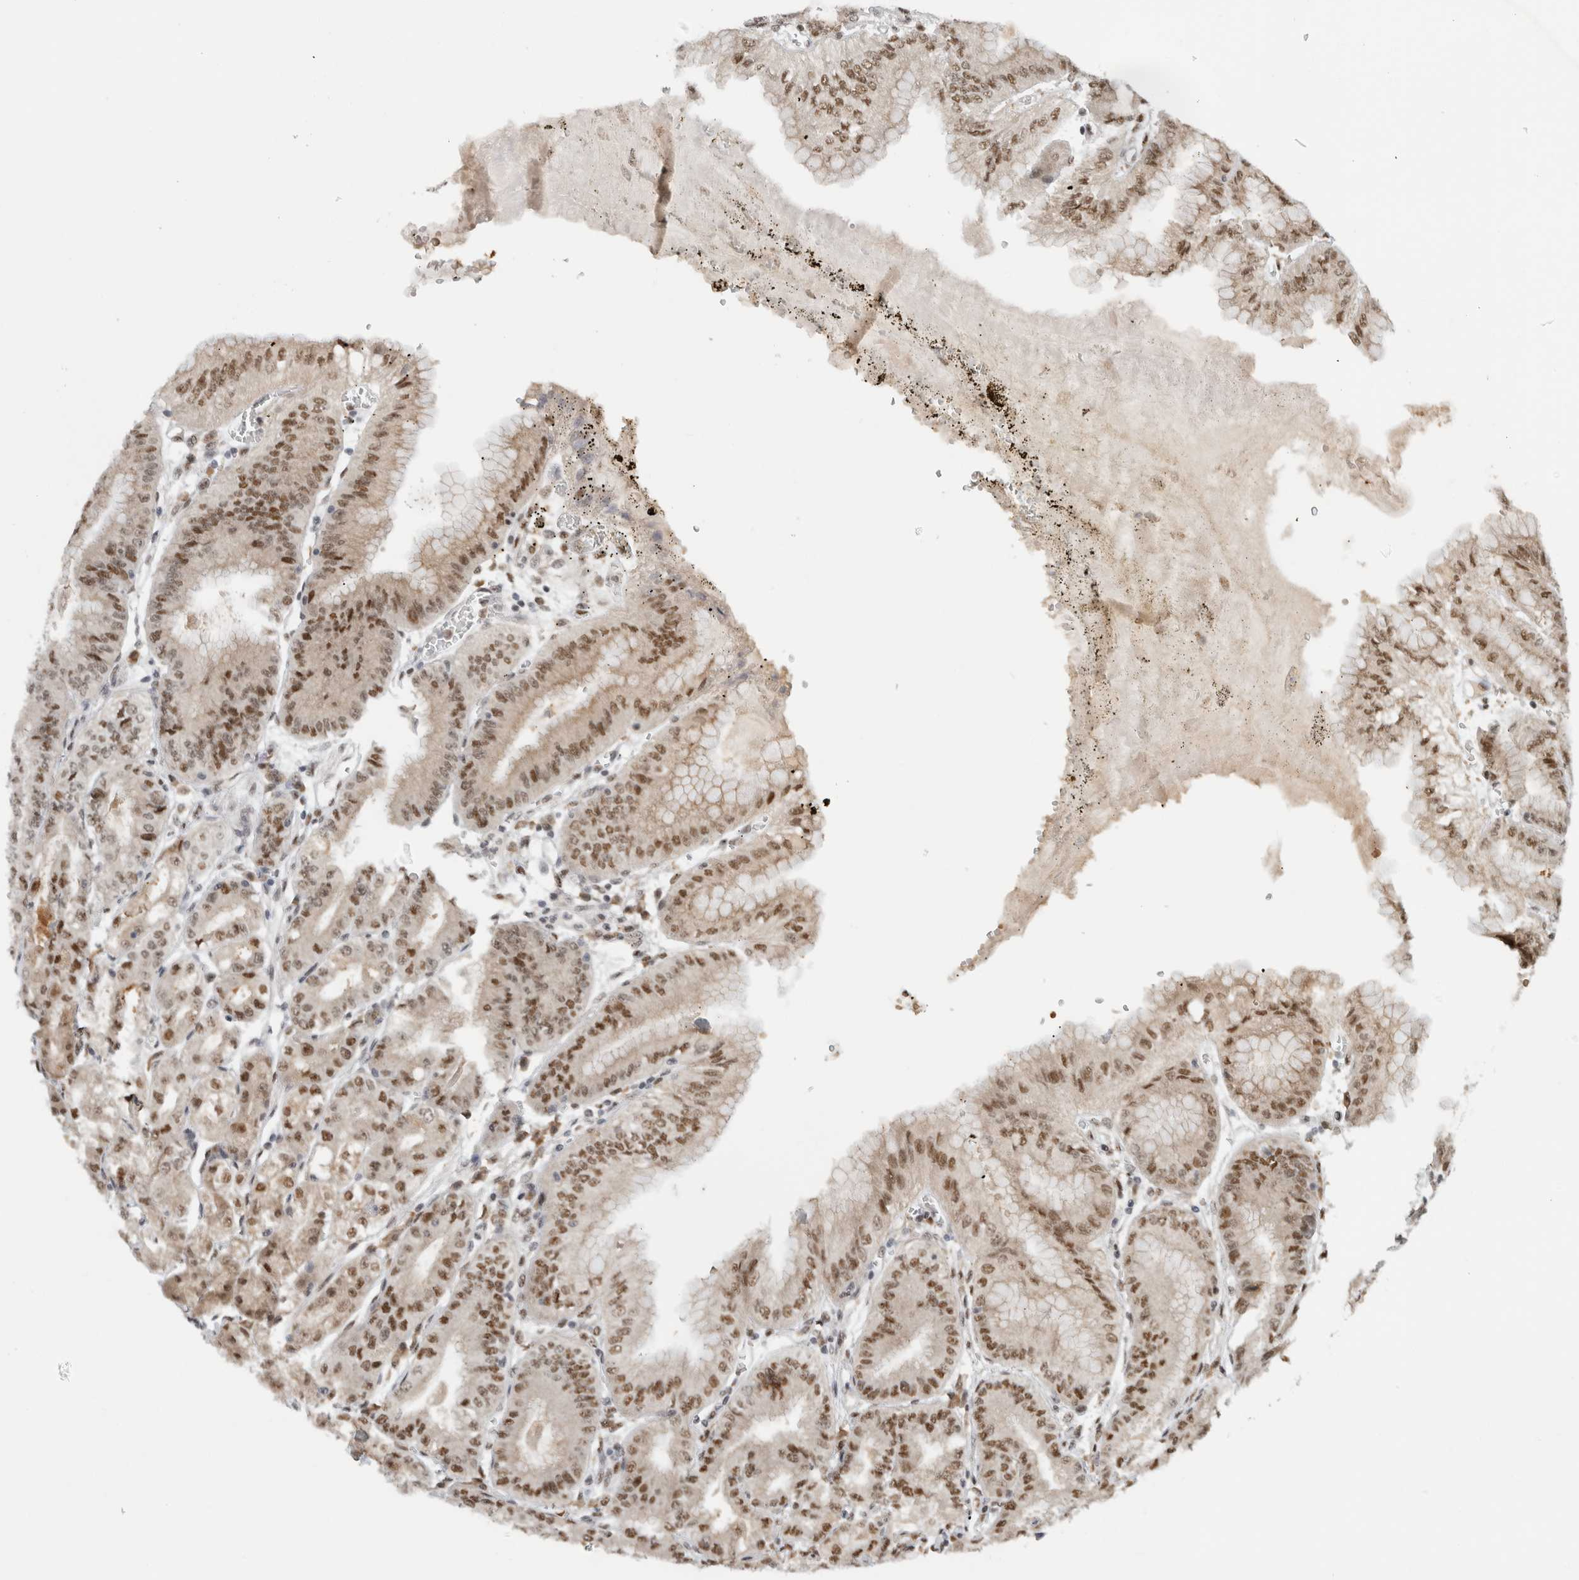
{"staining": {"intensity": "moderate", "quantity": ">75%", "location": "cytoplasmic/membranous,nuclear"}, "tissue": "stomach", "cell_type": "Glandular cells", "image_type": "normal", "snomed": [{"axis": "morphology", "description": "Normal tissue, NOS"}, {"axis": "topography", "description": "Stomach, lower"}], "caption": "The image shows staining of normal stomach, revealing moderate cytoplasmic/membranous,nuclear protein staining (brown color) within glandular cells.", "gene": "NCAPG2", "patient": {"sex": "male", "age": 71}}